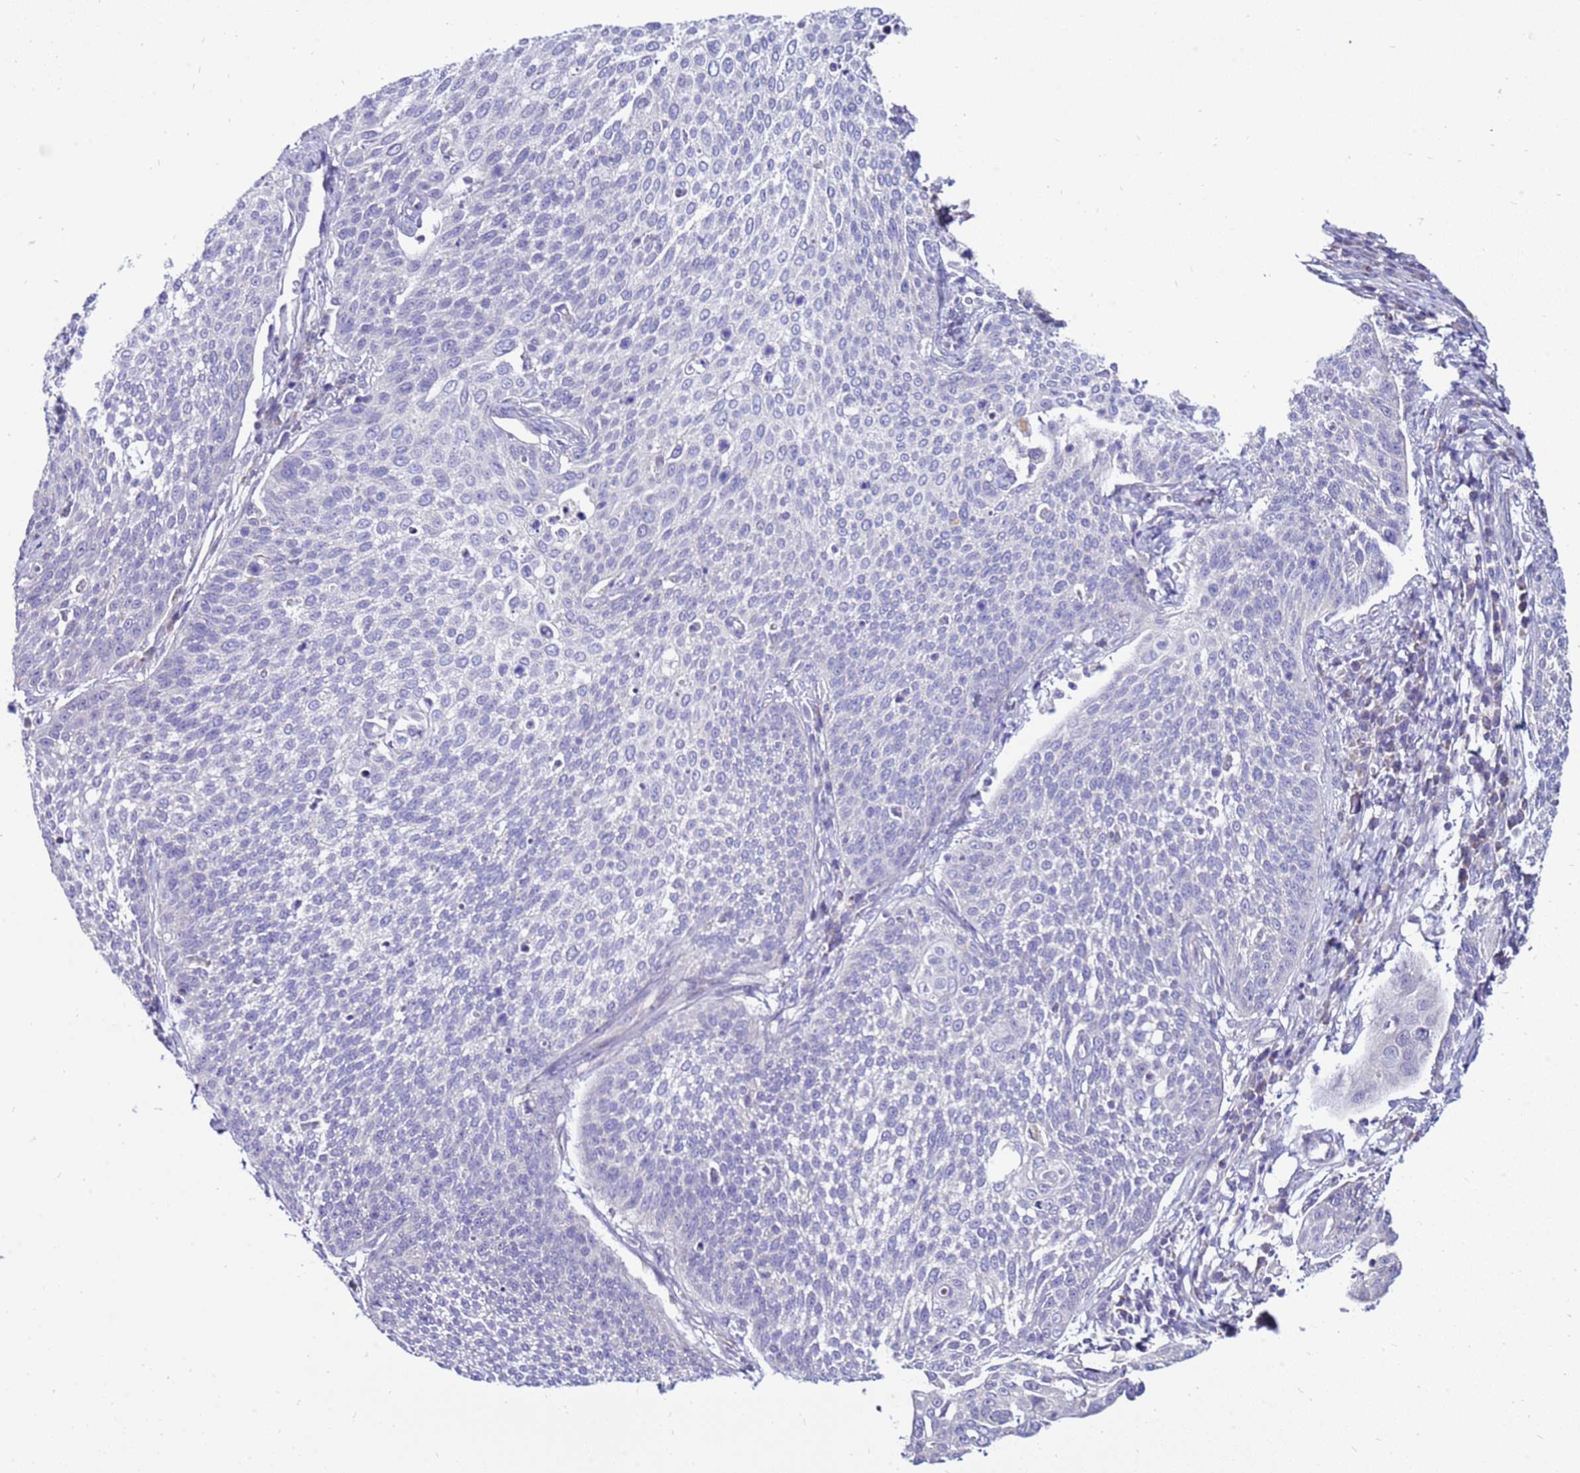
{"staining": {"intensity": "negative", "quantity": "none", "location": "none"}, "tissue": "cervical cancer", "cell_type": "Tumor cells", "image_type": "cancer", "snomed": [{"axis": "morphology", "description": "Squamous cell carcinoma, NOS"}, {"axis": "topography", "description": "Cervix"}], "caption": "Immunohistochemical staining of cervical squamous cell carcinoma demonstrates no significant staining in tumor cells.", "gene": "IGF1R", "patient": {"sex": "female", "age": 34}}